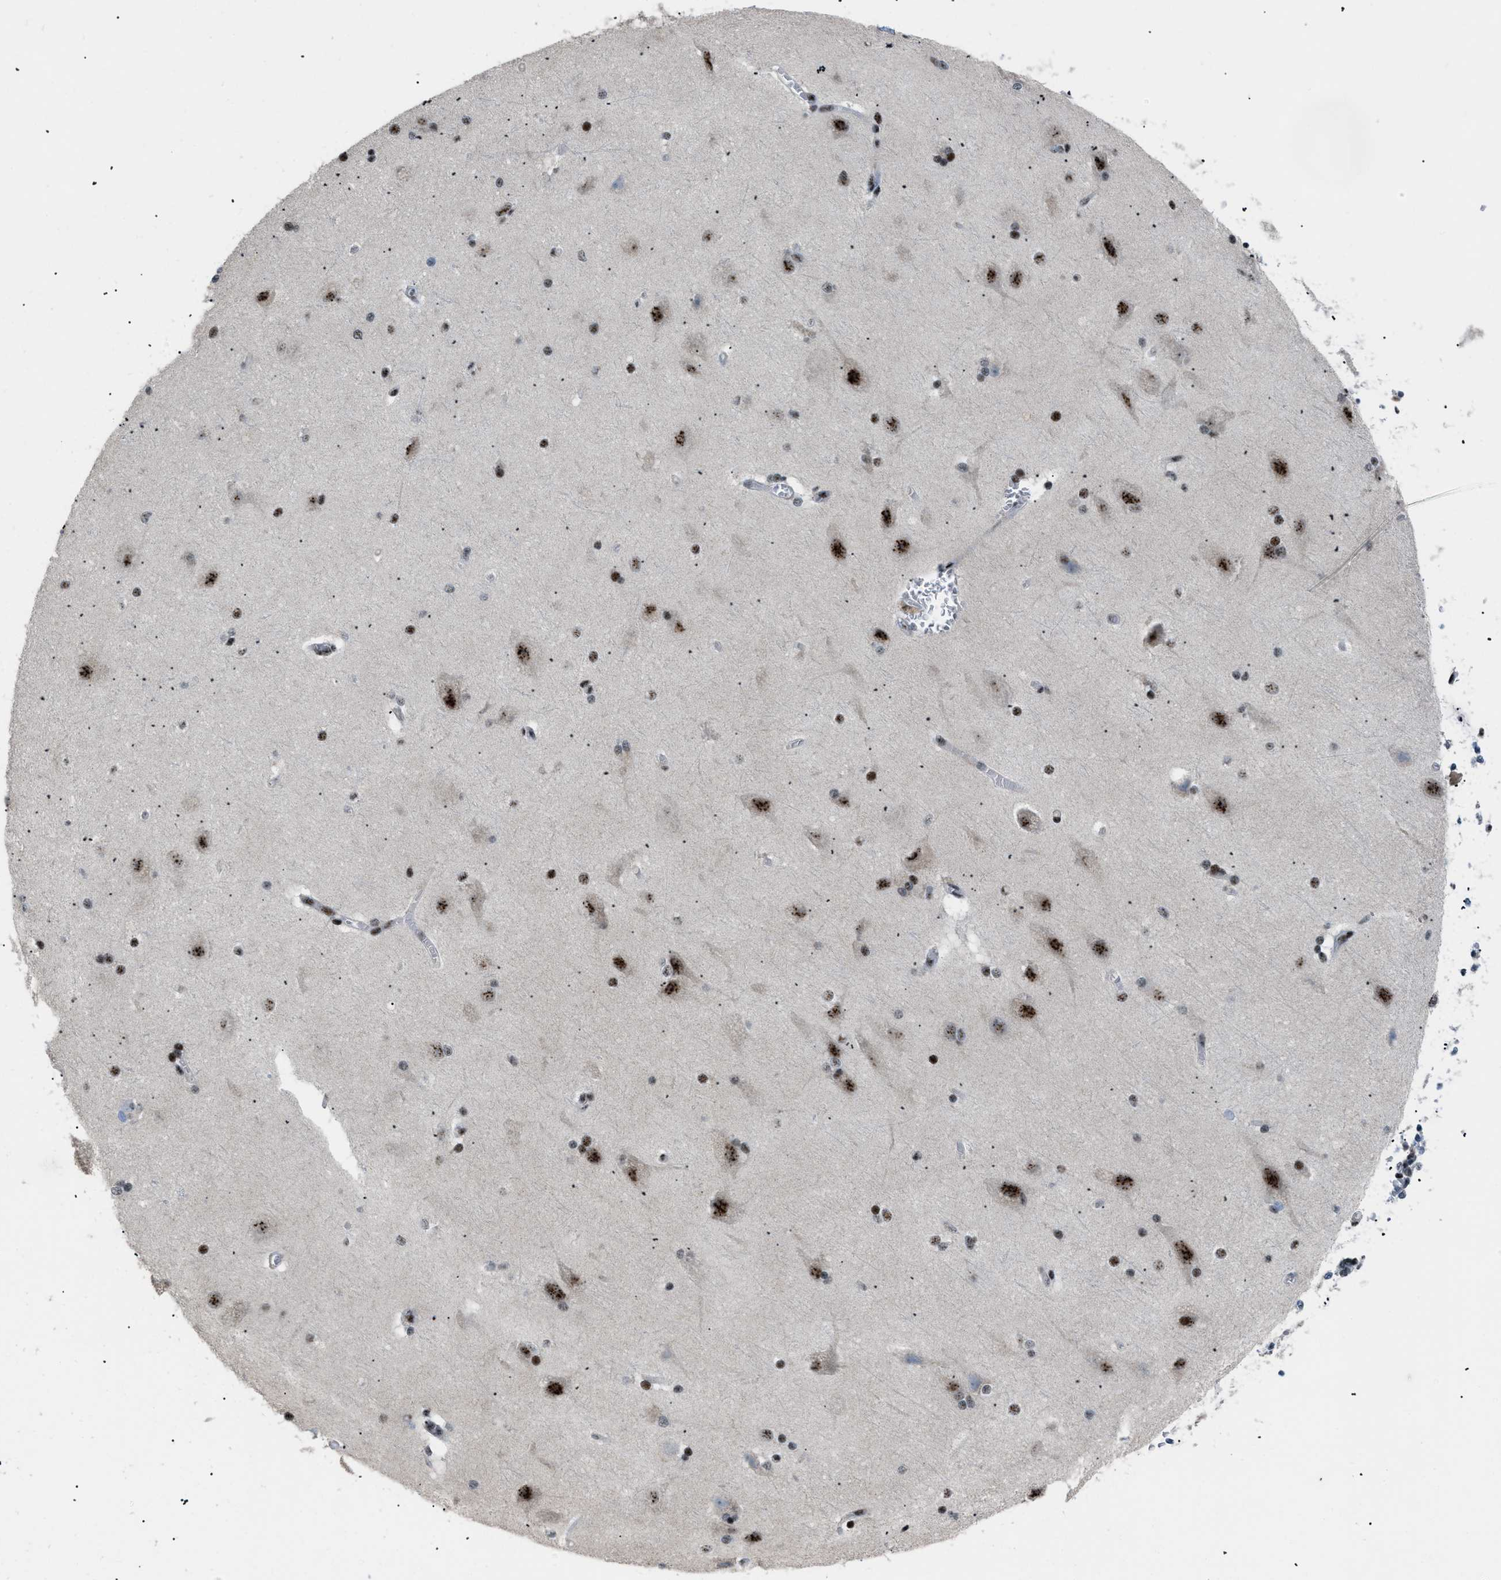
{"staining": {"intensity": "moderate", "quantity": ">75%", "location": "nuclear"}, "tissue": "cerebral cortex", "cell_type": "Endothelial cells", "image_type": "normal", "snomed": [{"axis": "morphology", "description": "Normal tissue, NOS"}, {"axis": "topography", "description": "Cerebral cortex"}, {"axis": "topography", "description": "Hippocampus"}], "caption": "Protein staining of benign cerebral cortex exhibits moderate nuclear positivity in approximately >75% of endothelial cells. Using DAB (3,3'-diaminobenzidine) (brown) and hematoxylin (blue) stains, captured at high magnification using brightfield microscopy.", "gene": "CDR2", "patient": {"sex": "female", "age": 19}}